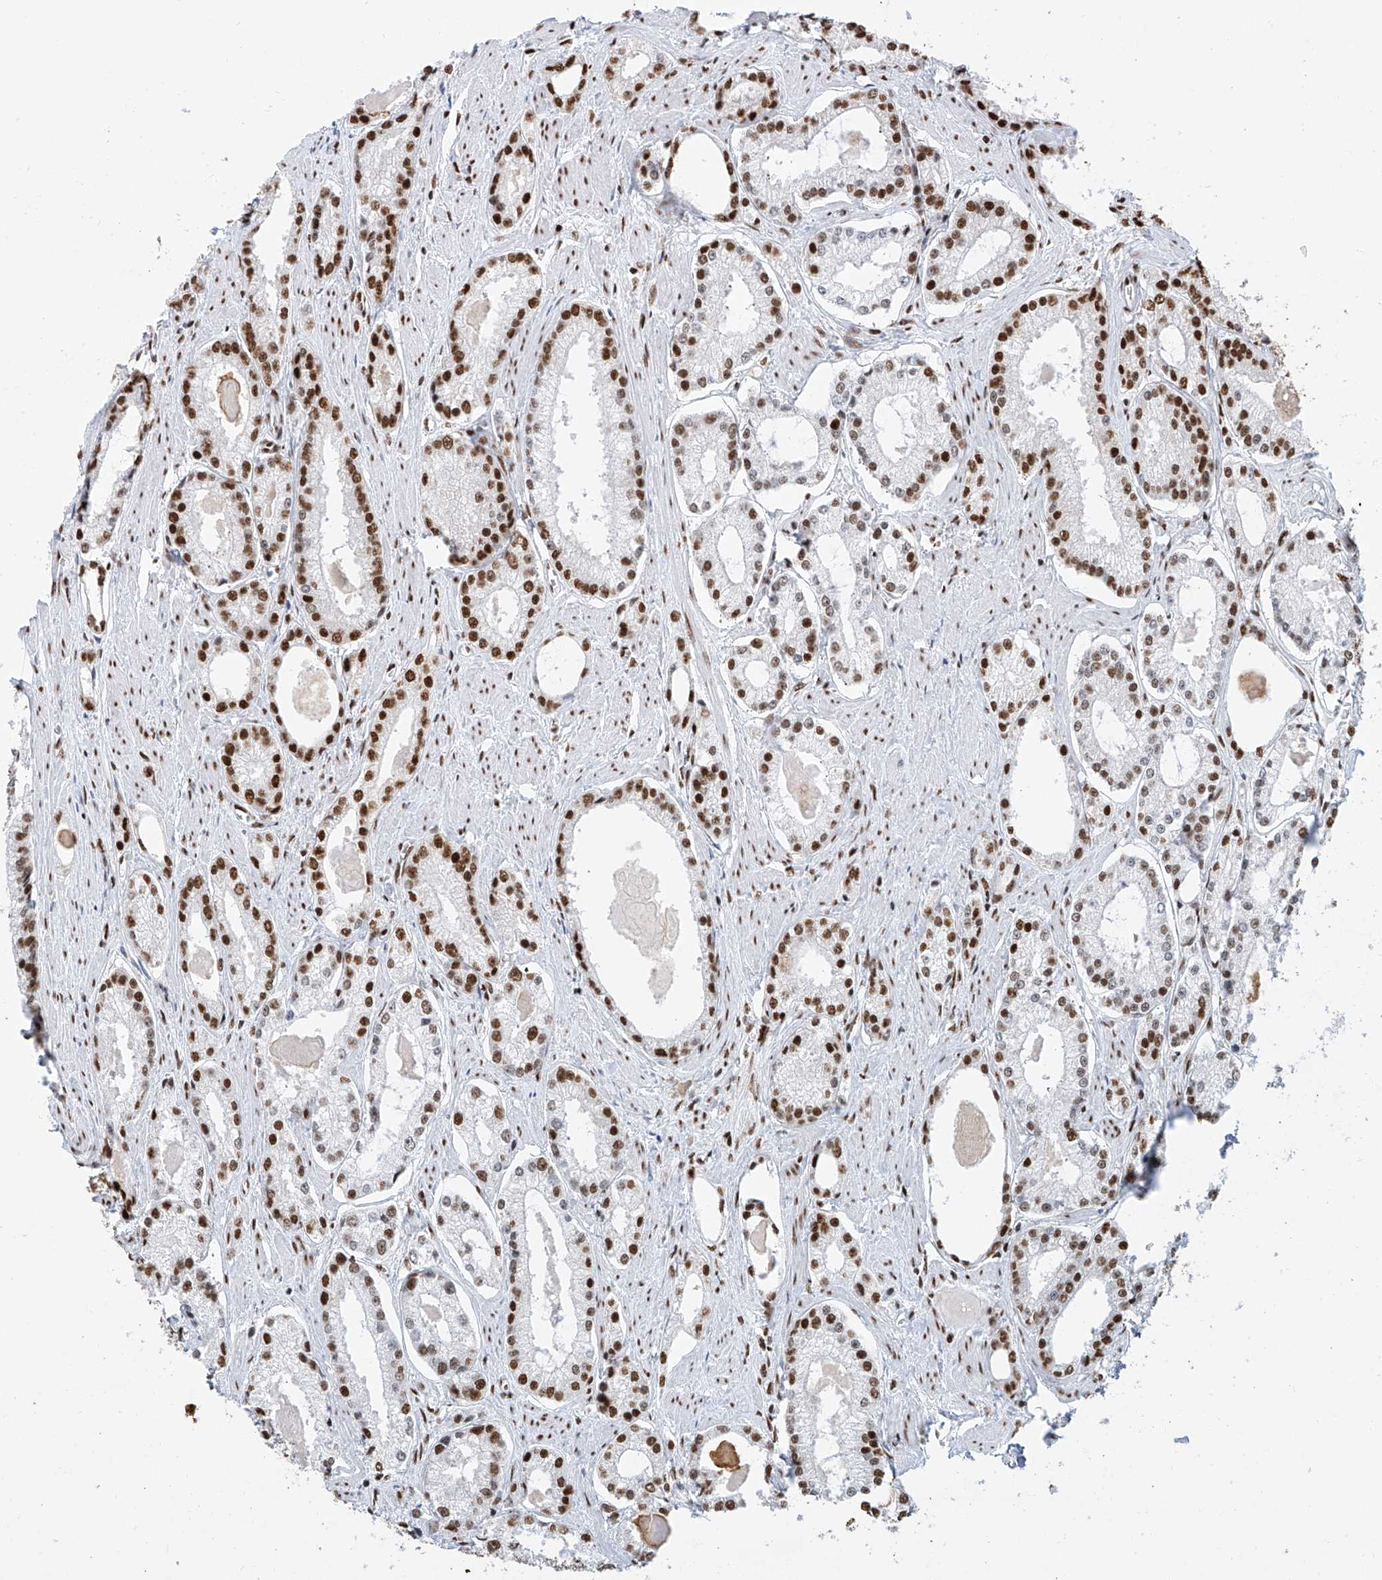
{"staining": {"intensity": "strong", "quantity": ">75%", "location": "nuclear"}, "tissue": "prostate cancer", "cell_type": "Tumor cells", "image_type": "cancer", "snomed": [{"axis": "morphology", "description": "Adenocarcinoma, Low grade"}, {"axis": "topography", "description": "Prostate"}], "caption": "Brown immunohistochemical staining in prostate cancer (low-grade adenocarcinoma) displays strong nuclear expression in approximately >75% of tumor cells. (IHC, brightfield microscopy, high magnification).", "gene": "SRSF6", "patient": {"sex": "male", "age": 54}}